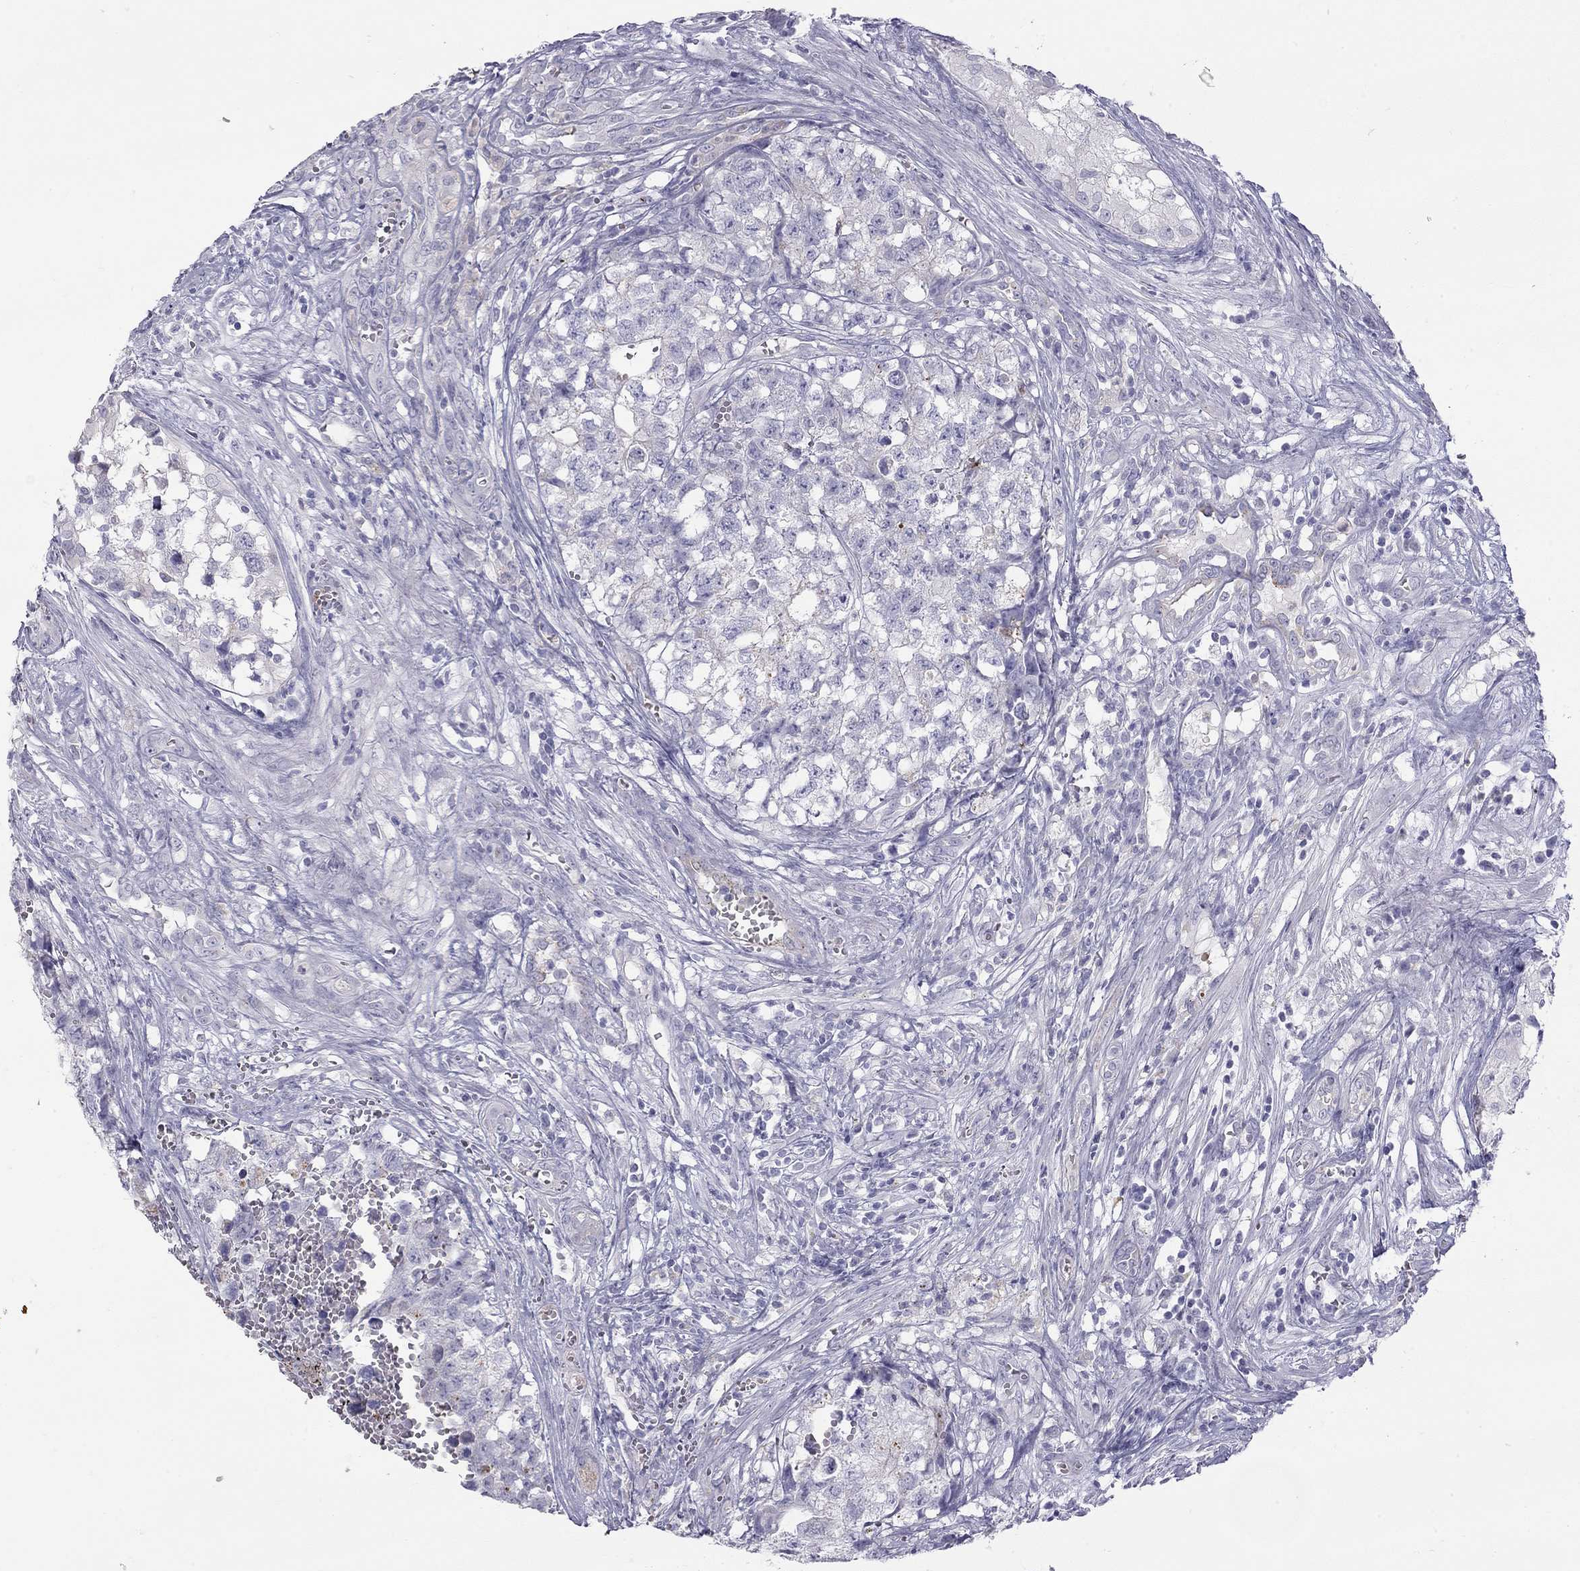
{"staining": {"intensity": "negative", "quantity": "none", "location": "none"}, "tissue": "testis cancer", "cell_type": "Tumor cells", "image_type": "cancer", "snomed": [{"axis": "morphology", "description": "Seminoma, NOS"}, {"axis": "morphology", "description": "Carcinoma, Embryonal, NOS"}, {"axis": "topography", "description": "Testis"}], "caption": "Image shows no protein staining in tumor cells of testis embryonal carcinoma tissue.", "gene": "TDRD6", "patient": {"sex": "male", "age": 22}}